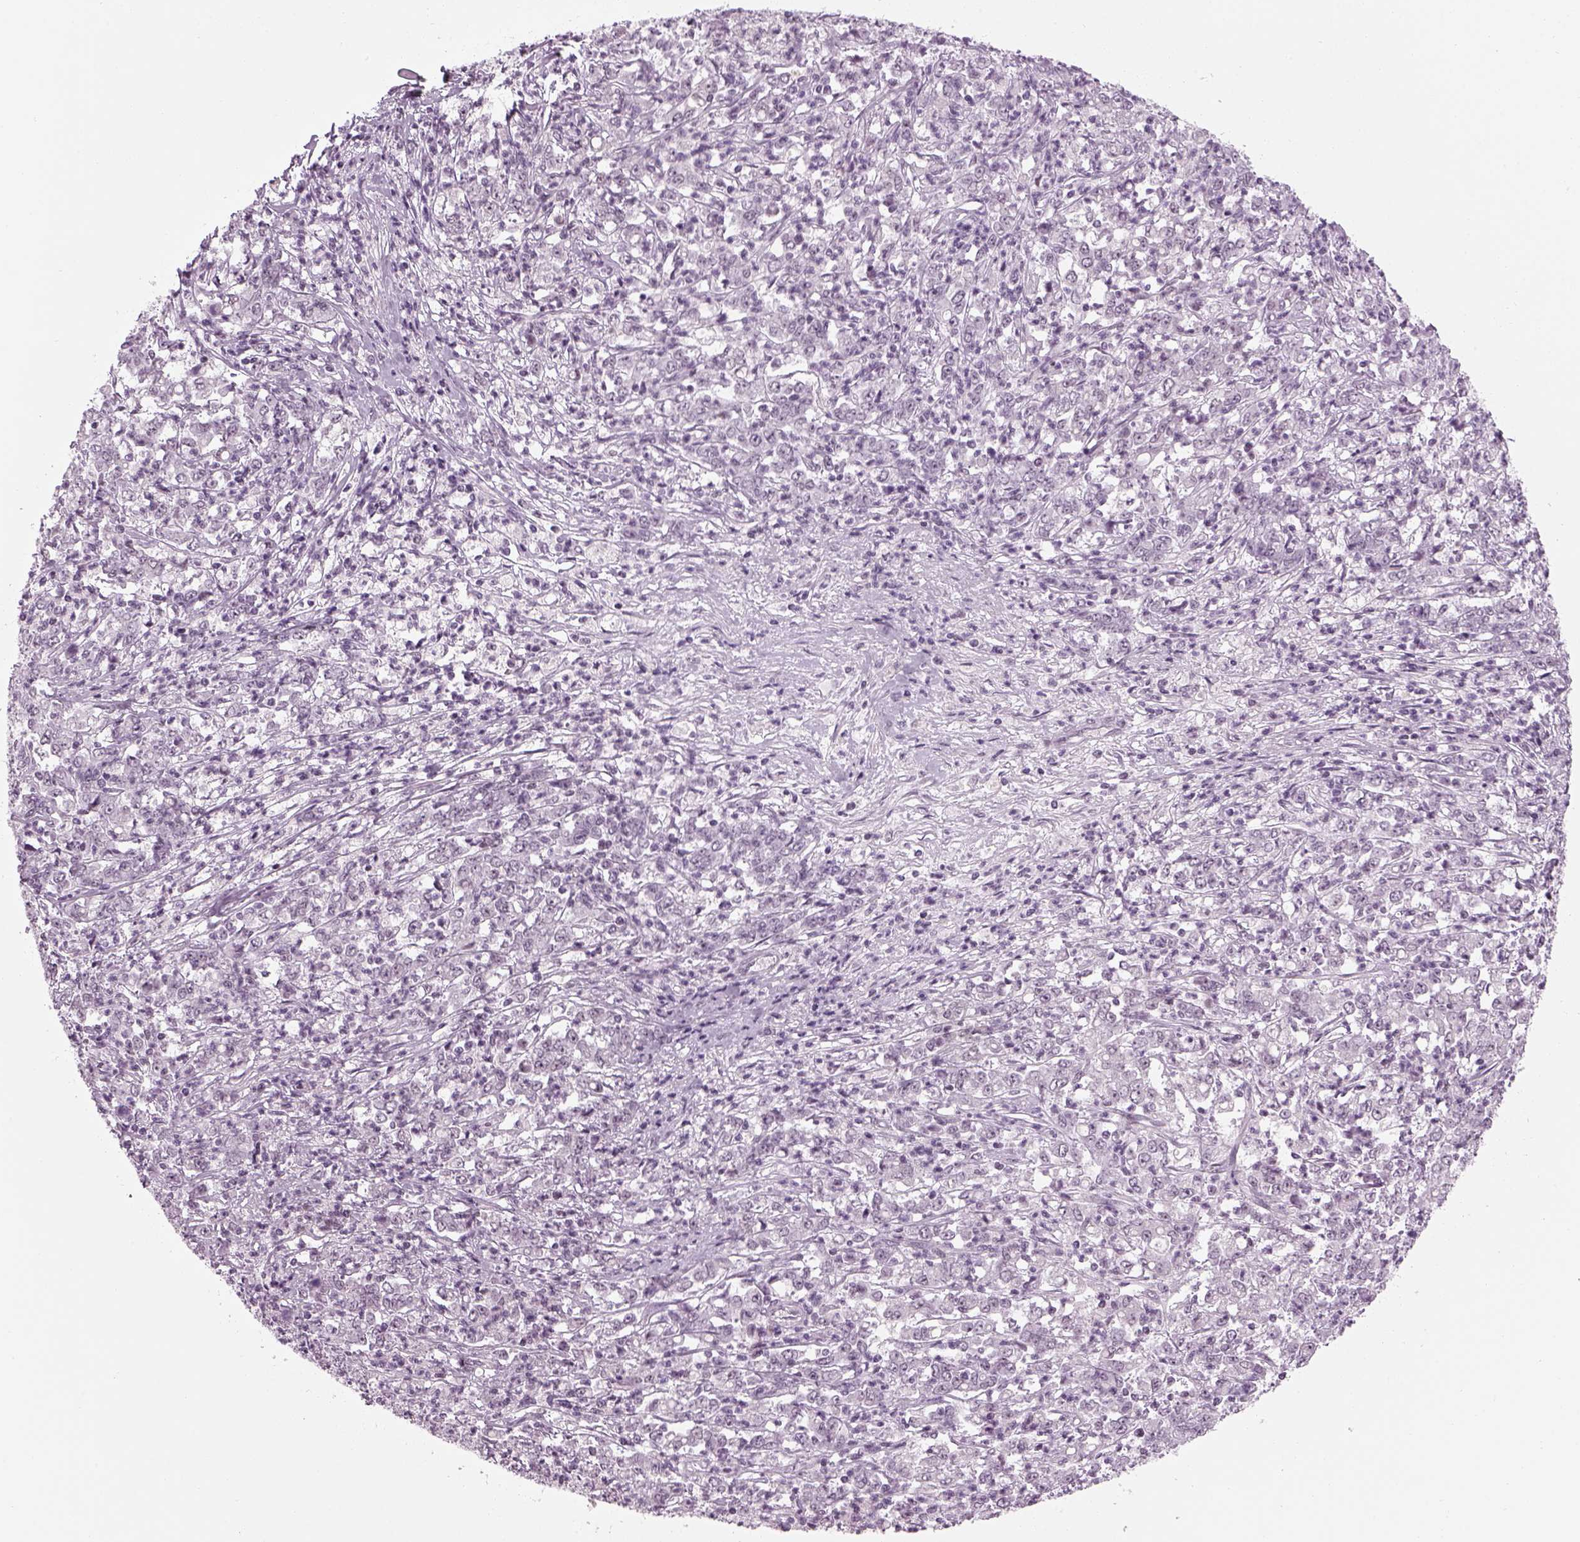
{"staining": {"intensity": "negative", "quantity": "none", "location": "none"}, "tissue": "stomach cancer", "cell_type": "Tumor cells", "image_type": "cancer", "snomed": [{"axis": "morphology", "description": "Adenocarcinoma, NOS"}, {"axis": "topography", "description": "Stomach, lower"}], "caption": "This is an immunohistochemistry image of human adenocarcinoma (stomach). There is no positivity in tumor cells.", "gene": "KCNG2", "patient": {"sex": "female", "age": 71}}